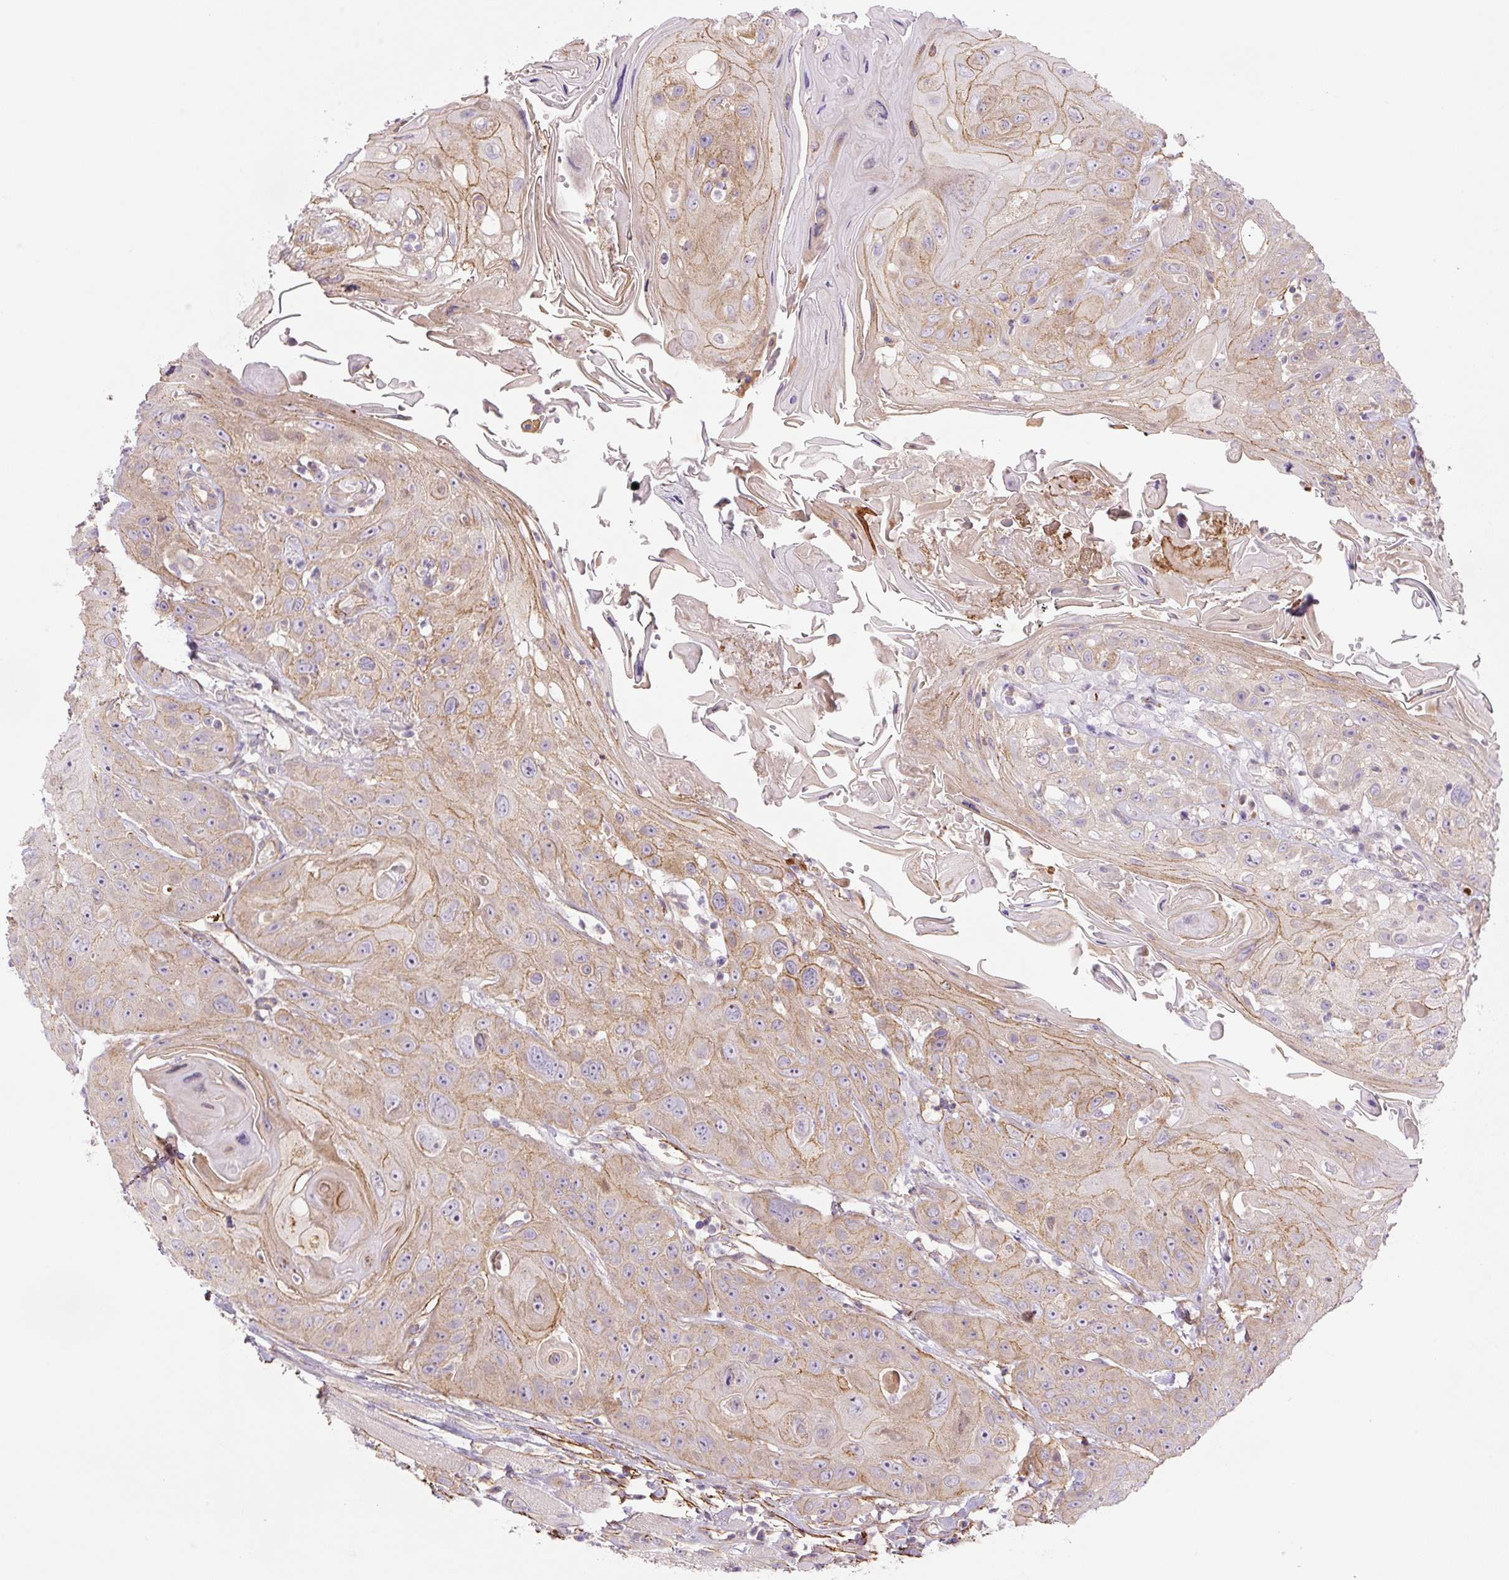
{"staining": {"intensity": "weak", "quantity": "25%-75%", "location": "cytoplasmic/membranous"}, "tissue": "head and neck cancer", "cell_type": "Tumor cells", "image_type": "cancer", "snomed": [{"axis": "morphology", "description": "Squamous cell carcinoma, NOS"}, {"axis": "topography", "description": "Head-Neck"}], "caption": "Immunohistochemistry (IHC) photomicrograph of neoplastic tissue: head and neck cancer (squamous cell carcinoma) stained using immunohistochemistry demonstrates low levels of weak protein expression localized specifically in the cytoplasmic/membranous of tumor cells, appearing as a cytoplasmic/membranous brown color.", "gene": "CCNI2", "patient": {"sex": "female", "age": 59}}